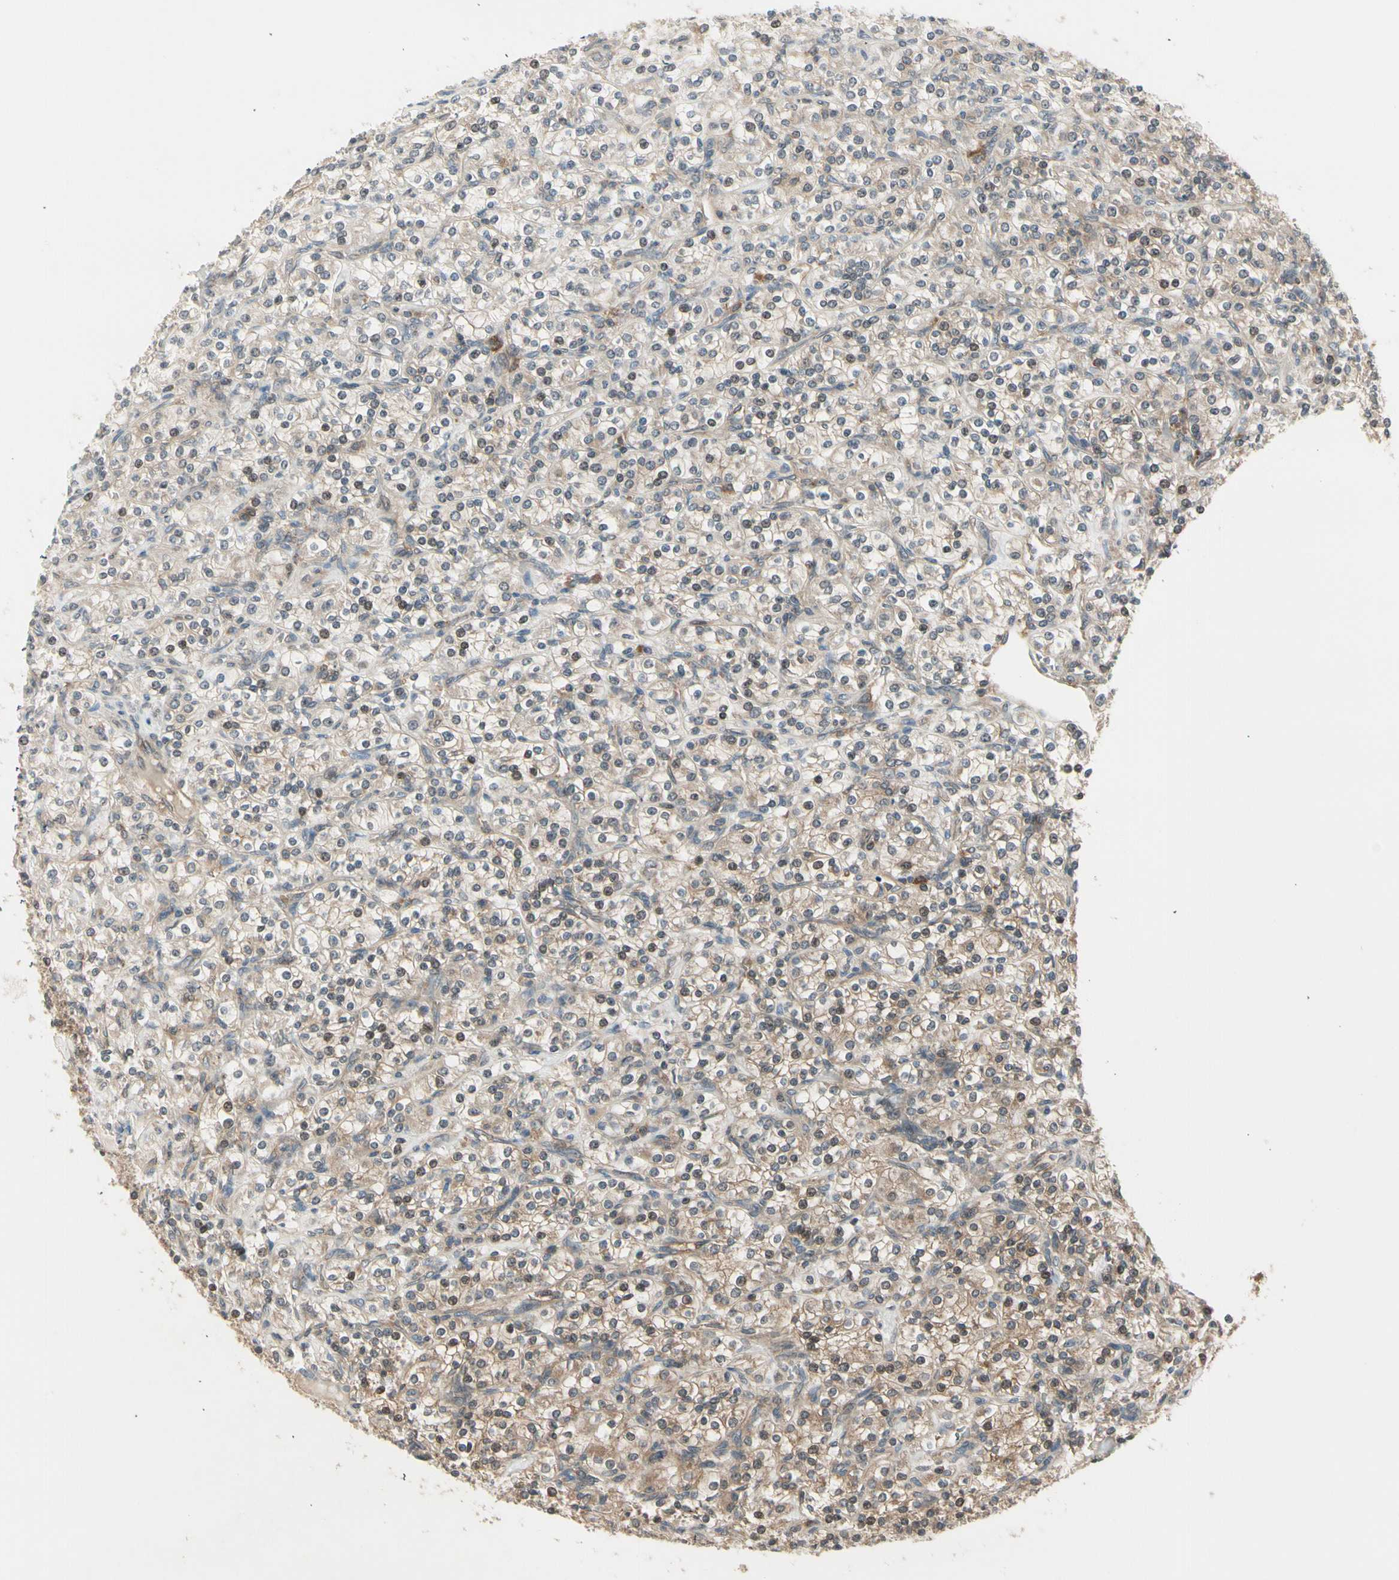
{"staining": {"intensity": "weak", "quantity": "25%-75%", "location": "cytoplasmic/membranous"}, "tissue": "renal cancer", "cell_type": "Tumor cells", "image_type": "cancer", "snomed": [{"axis": "morphology", "description": "Adenocarcinoma, NOS"}, {"axis": "topography", "description": "Kidney"}], "caption": "This photomicrograph displays IHC staining of renal cancer (adenocarcinoma), with low weak cytoplasmic/membranous expression in approximately 25%-75% of tumor cells.", "gene": "OXSR1", "patient": {"sex": "male", "age": 77}}